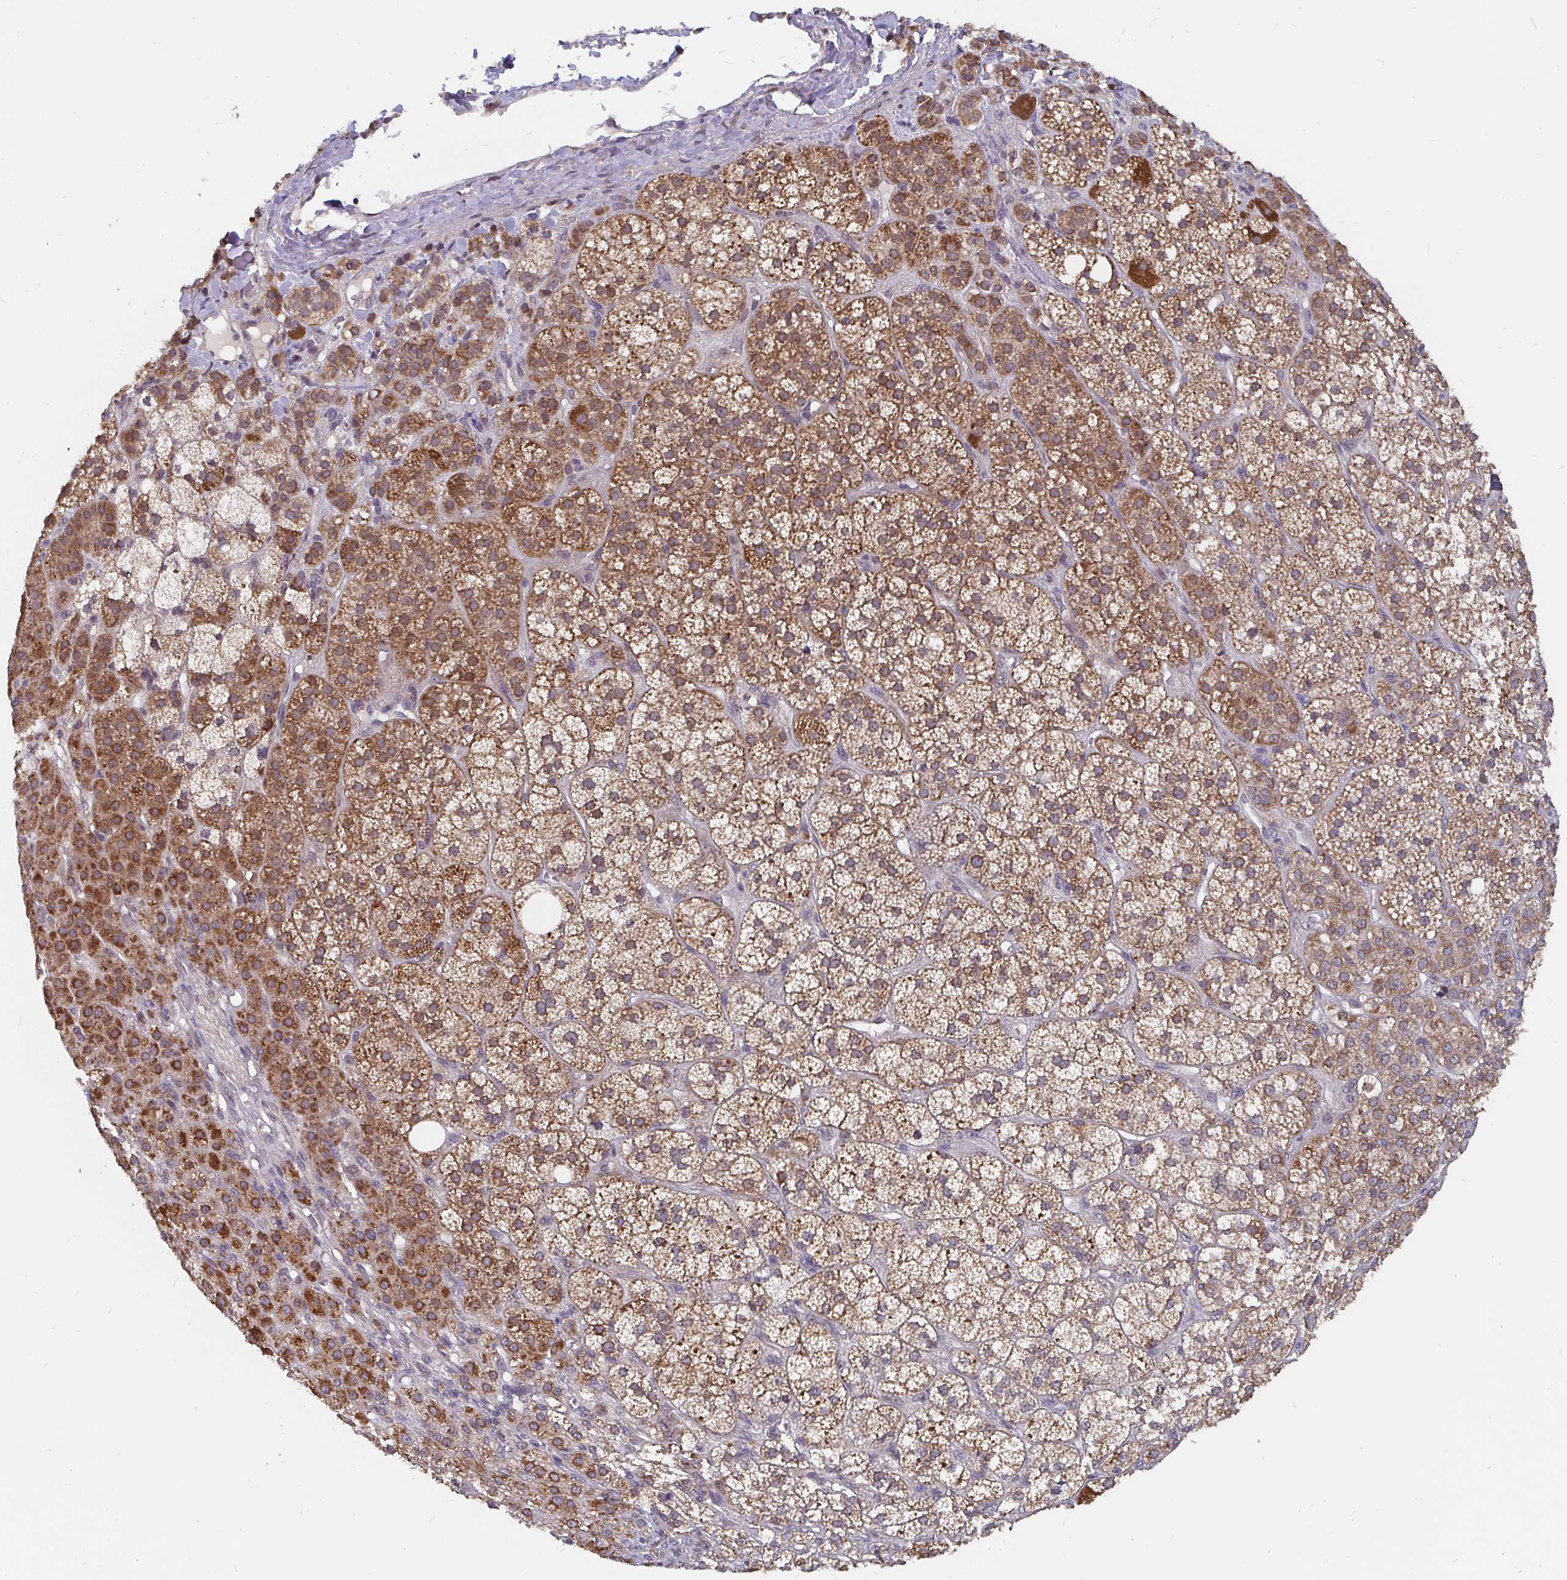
{"staining": {"intensity": "strong", "quantity": ">75%", "location": "cytoplasmic/membranous"}, "tissue": "adrenal gland", "cell_type": "Glandular cells", "image_type": "normal", "snomed": [{"axis": "morphology", "description": "Normal tissue, NOS"}, {"axis": "topography", "description": "Adrenal gland"}], "caption": "High-power microscopy captured an IHC image of normal adrenal gland, revealing strong cytoplasmic/membranous positivity in about >75% of glandular cells.", "gene": "PDF", "patient": {"sex": "female", "age": 60}}